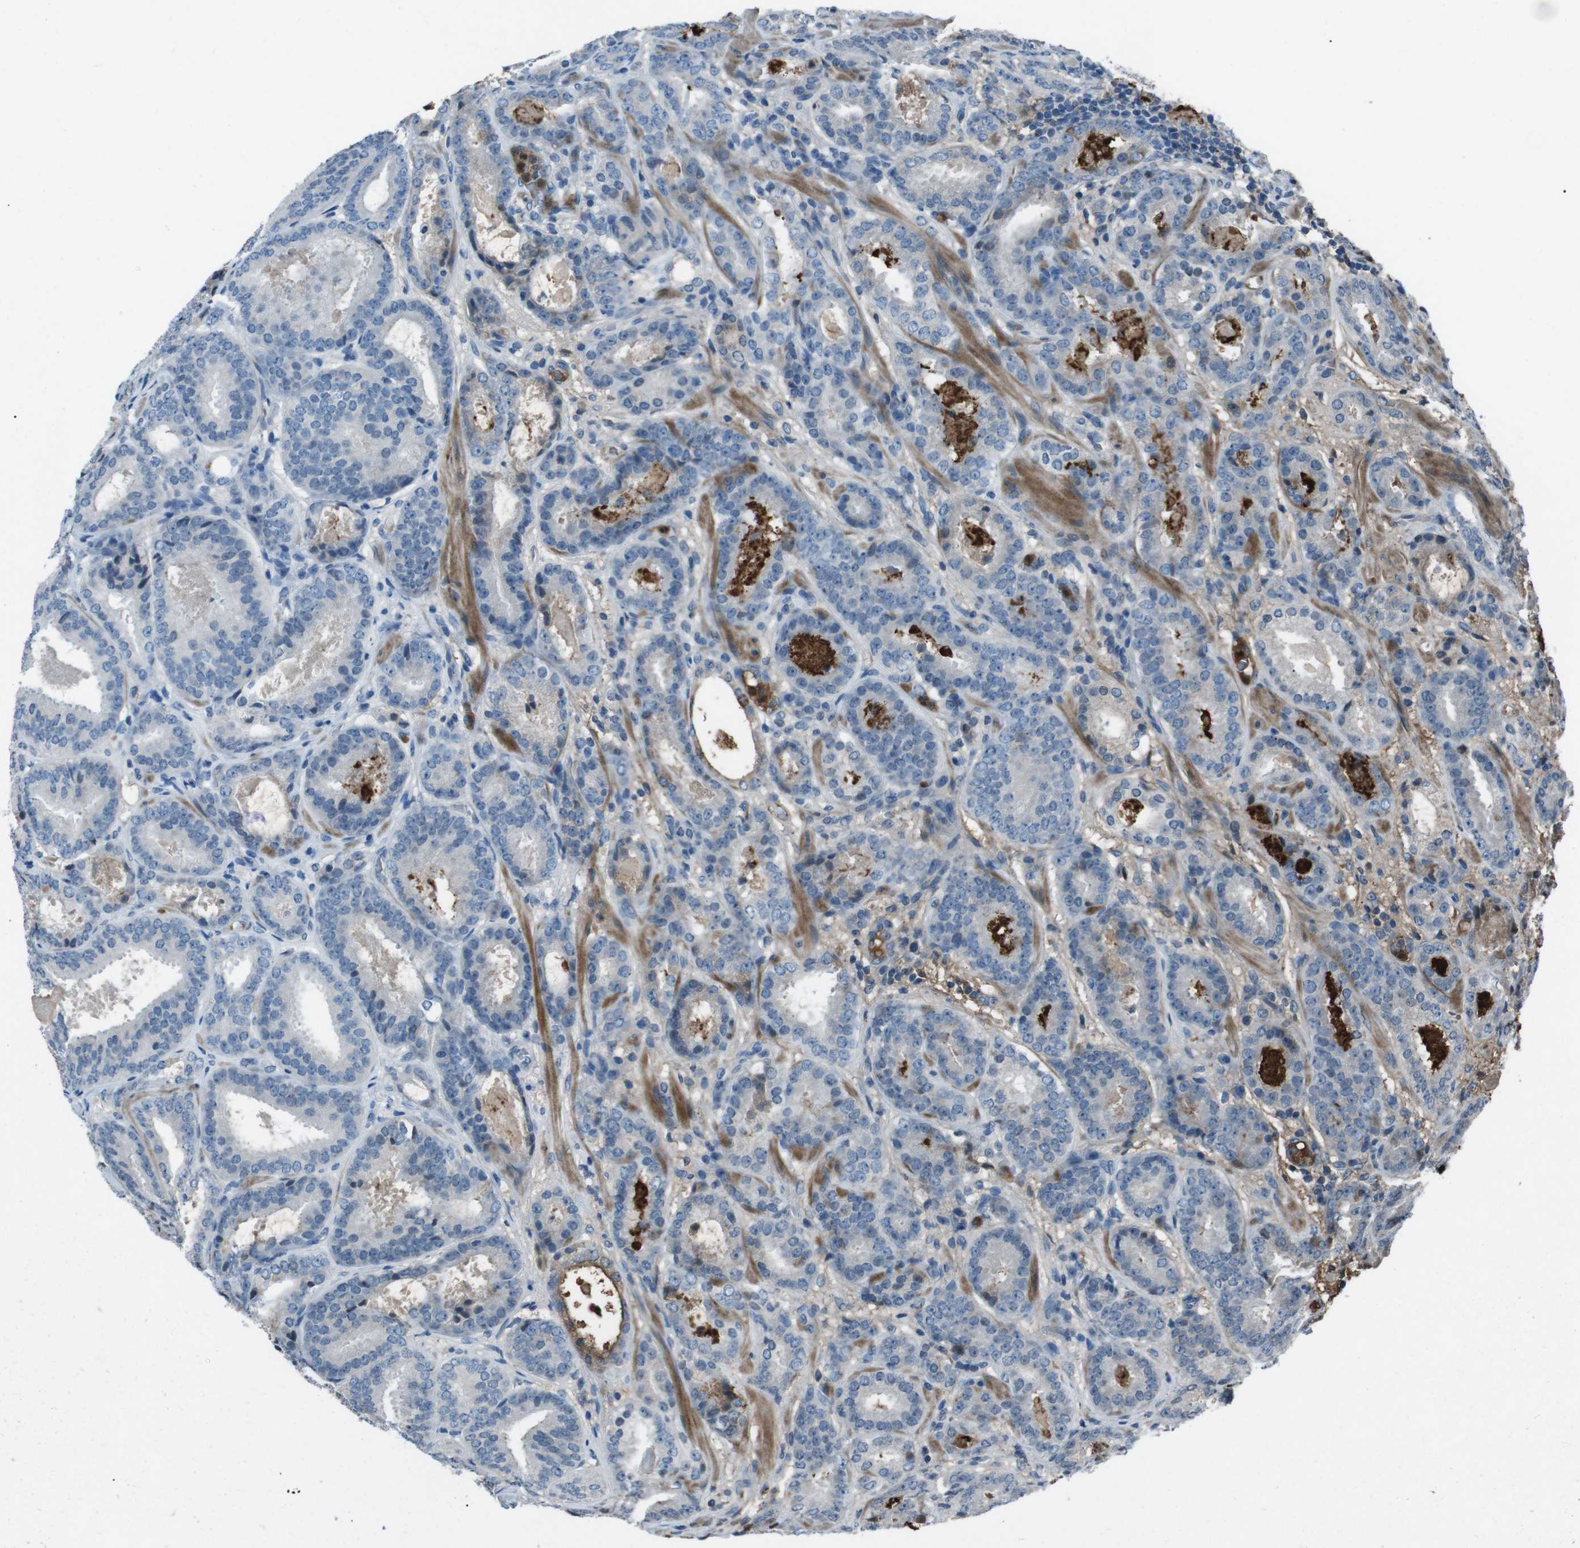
{"staining": {"intensity": "negative", "quantity": "none", "location": "none"}, "tissue": "prostate cancer", "cell_type": "Tumor cells", "image_type": "cancer", "snomed": [{"axis": "morphology", "description": "Adenocarcinoma, Low grade"}, {"axis": "topography", "description": "Prostate"}], "caption": "Human prostate adenocarcinoma (low-grade) stained for a protein using immunohistochemistry (IHC) displays no staining in tumor cells.", "gene": "UGT1A6", "patient": {"sex": "male", "age": 69}}